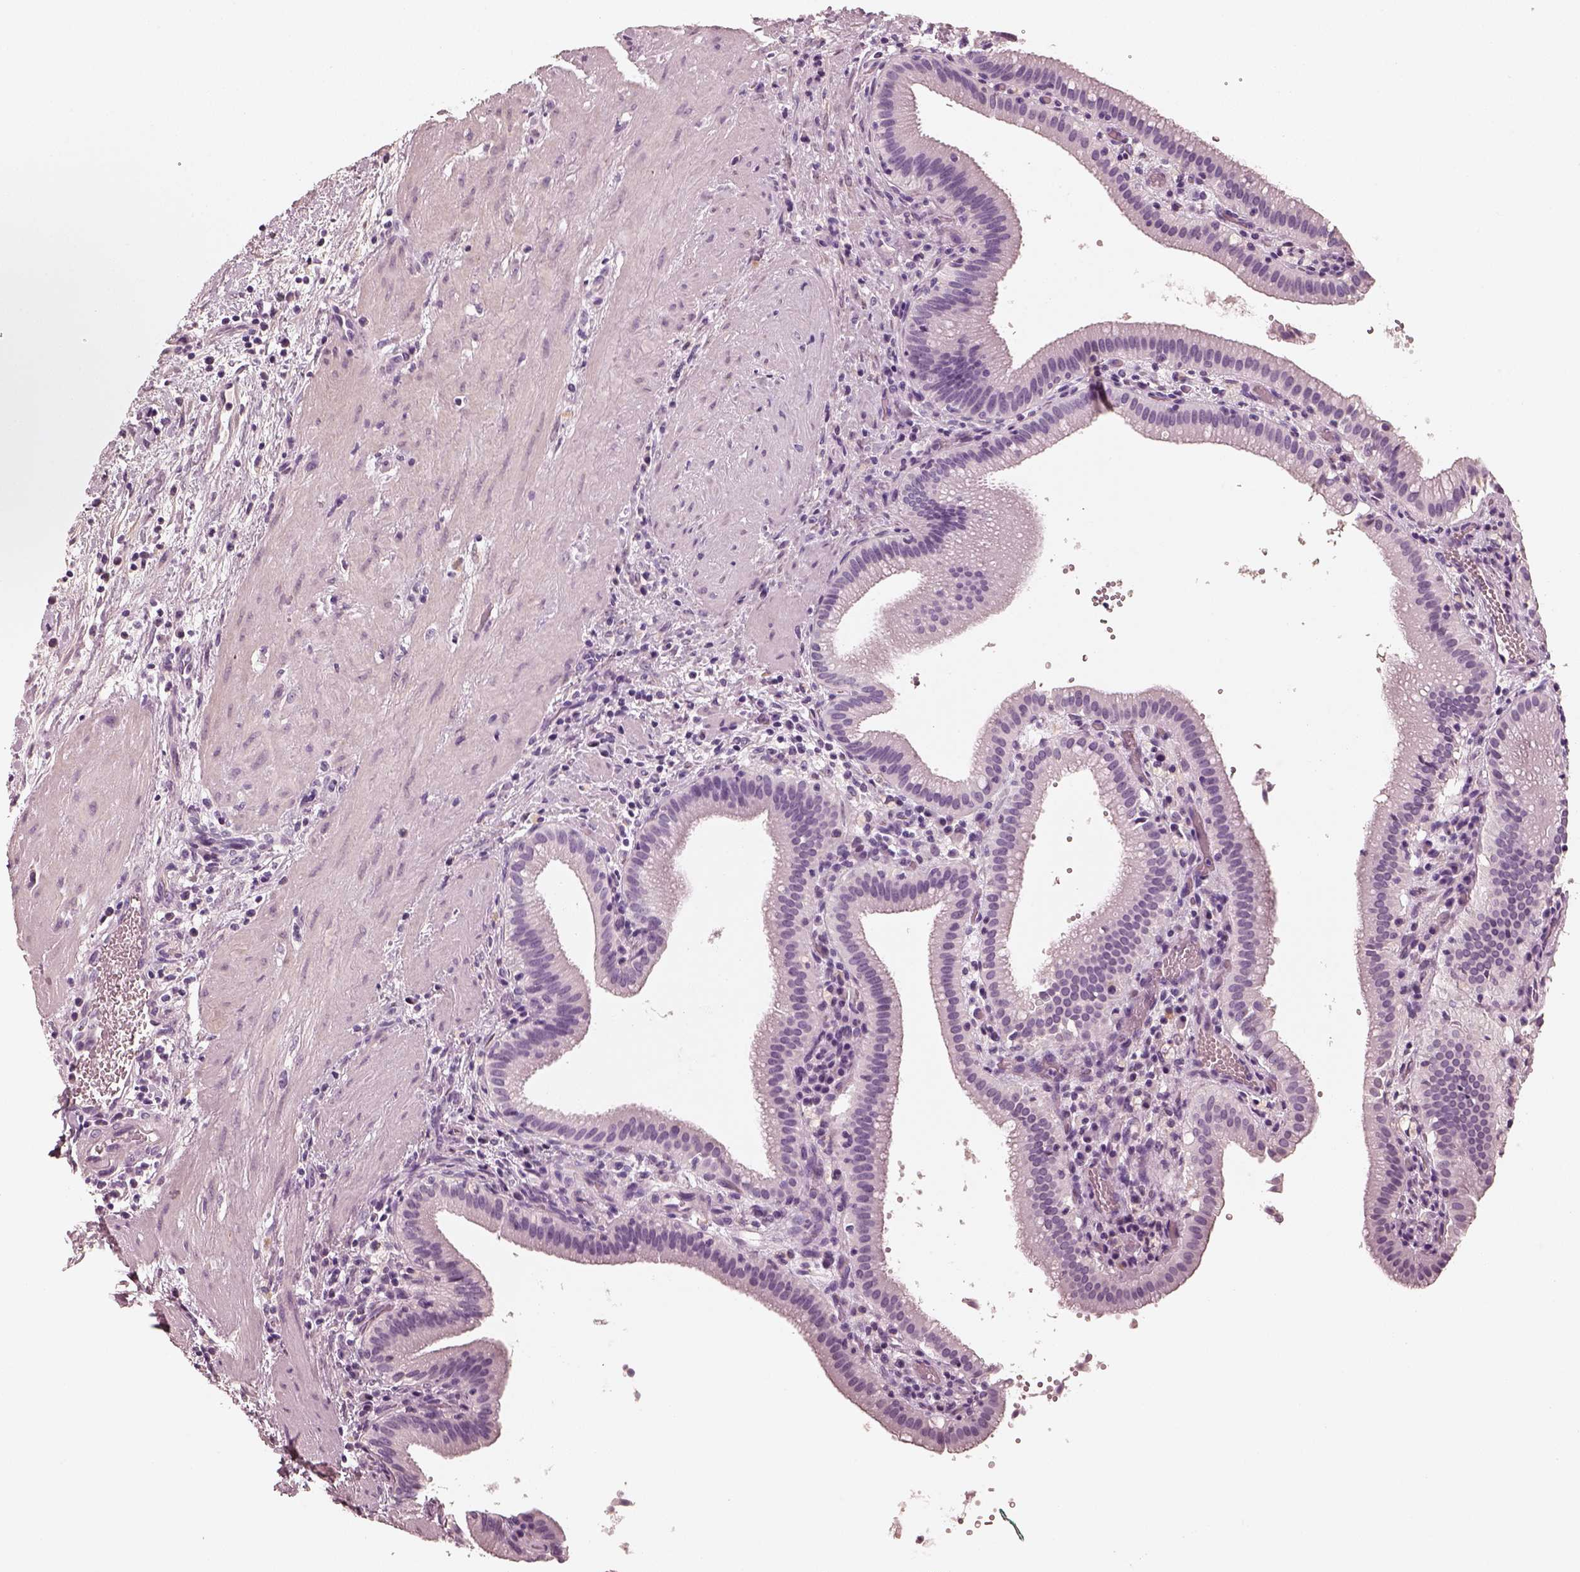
{"staining": {"intensity": "negative", "quantity": "none", "location": "none"}, "tissue": "gallbladder", "cell_type": "Glandular cells", "image_type": "normal", "snomed": [{"axis": "morphology", "description": "Normal tissue, NOS"}, {"axis": "topography", "description": "Gallbladder"}], "caption": "Normal gallbladder was stained to show a protein in brown. There is no significant staining in glandular cells. (Brightfield microscopy of DAB immunohistochemistry (IHC) at high magnification).", "gene": "RS1", "patient": {"sex": "male", "age": 42}}